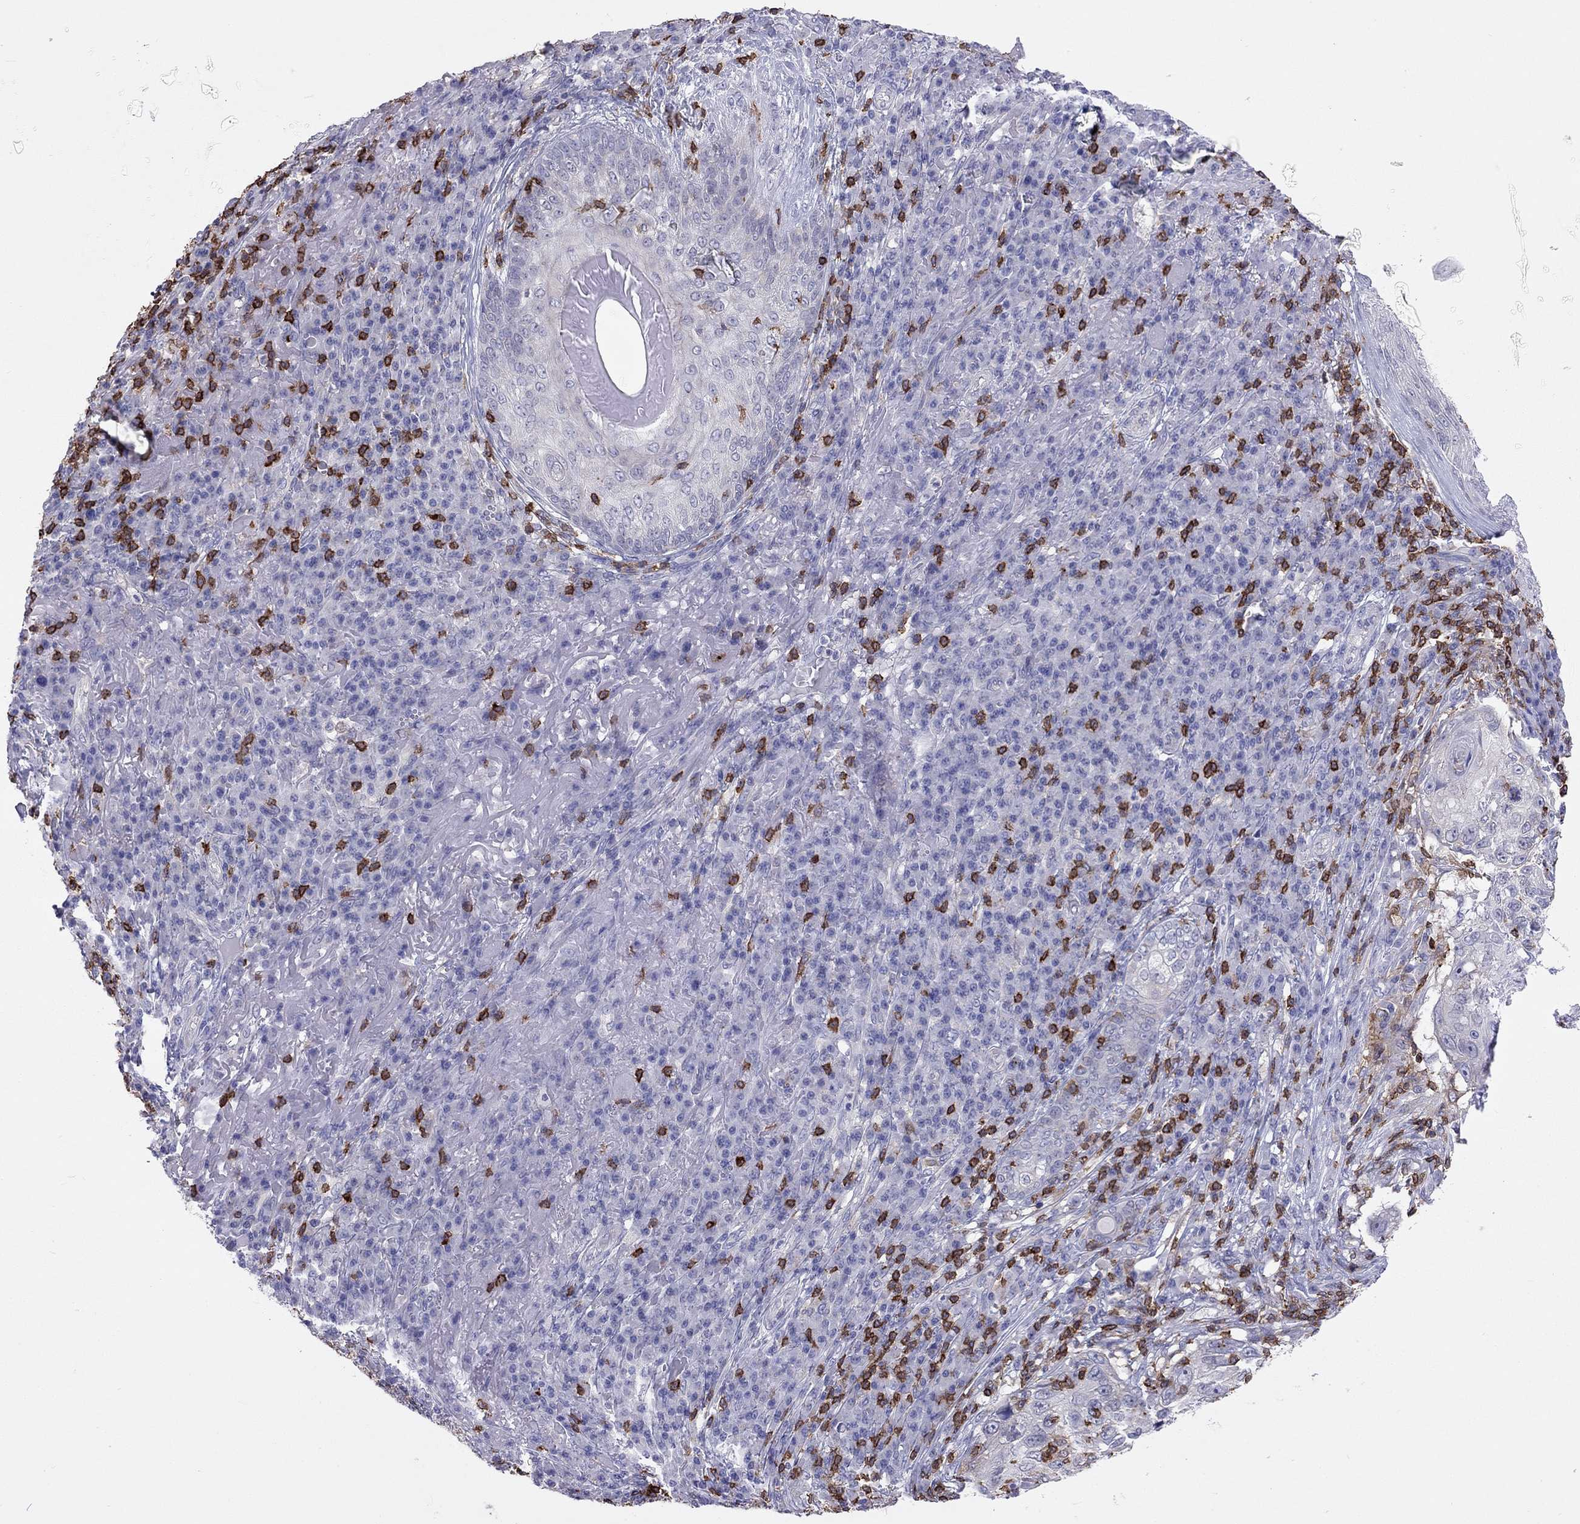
{"staining": {"intensity": "negative", "quantity": "none", "location": "none"}, "tissue": "skin cancer", "cell_type": "Tumor cells", "image_type": "cancer", "snomed": [{"axis": "morphology", "description": "Squamous cell carcinoma, NOS"}, {"axis": "topography", "description": "Skin"}], "caption": "High magnification brightfield microscopy of skin cancer (squamous cell carcinoma) stained with DAB (3,3'-diaminobenzidine) (brown) and counterstained with hematoxylin (blue): tumor cells show no significant positivity. (DAB immunohistochemistry (IHC) with hematoxylin counter stain).", "gene": "MND1", "patient": {"sex": "male", "age": 92}}